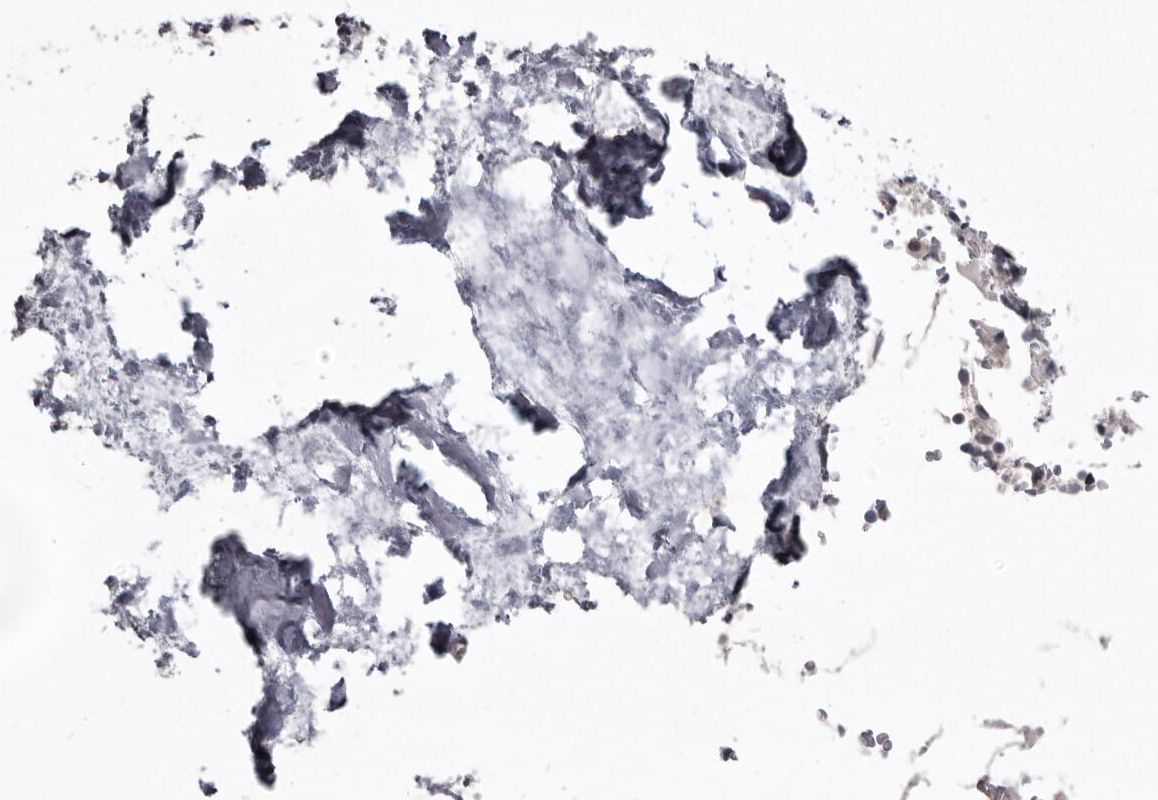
{"staining": {"intensity": "negative", "quantity": "none", "location": "none"}, "tissue": "bone marrow", "cell_type": "Hematopoietic cells", "image_type": "normal", "snomed": [{"axis": "morphology", "description": "Normal tissue, NOS"}, {"axis": "topography", "description": "Bone marrow"}], "caption": "The immunohistochemistry histopathology image has no significant positivity in hematopoietic cells of bone marrow. (Brightfield microscopy of DAB (3,3'-diaminobenzidine) IHC at high magnification).", "gene": "SULT1E1", "patient": {"sex": "male", "age": 70}}